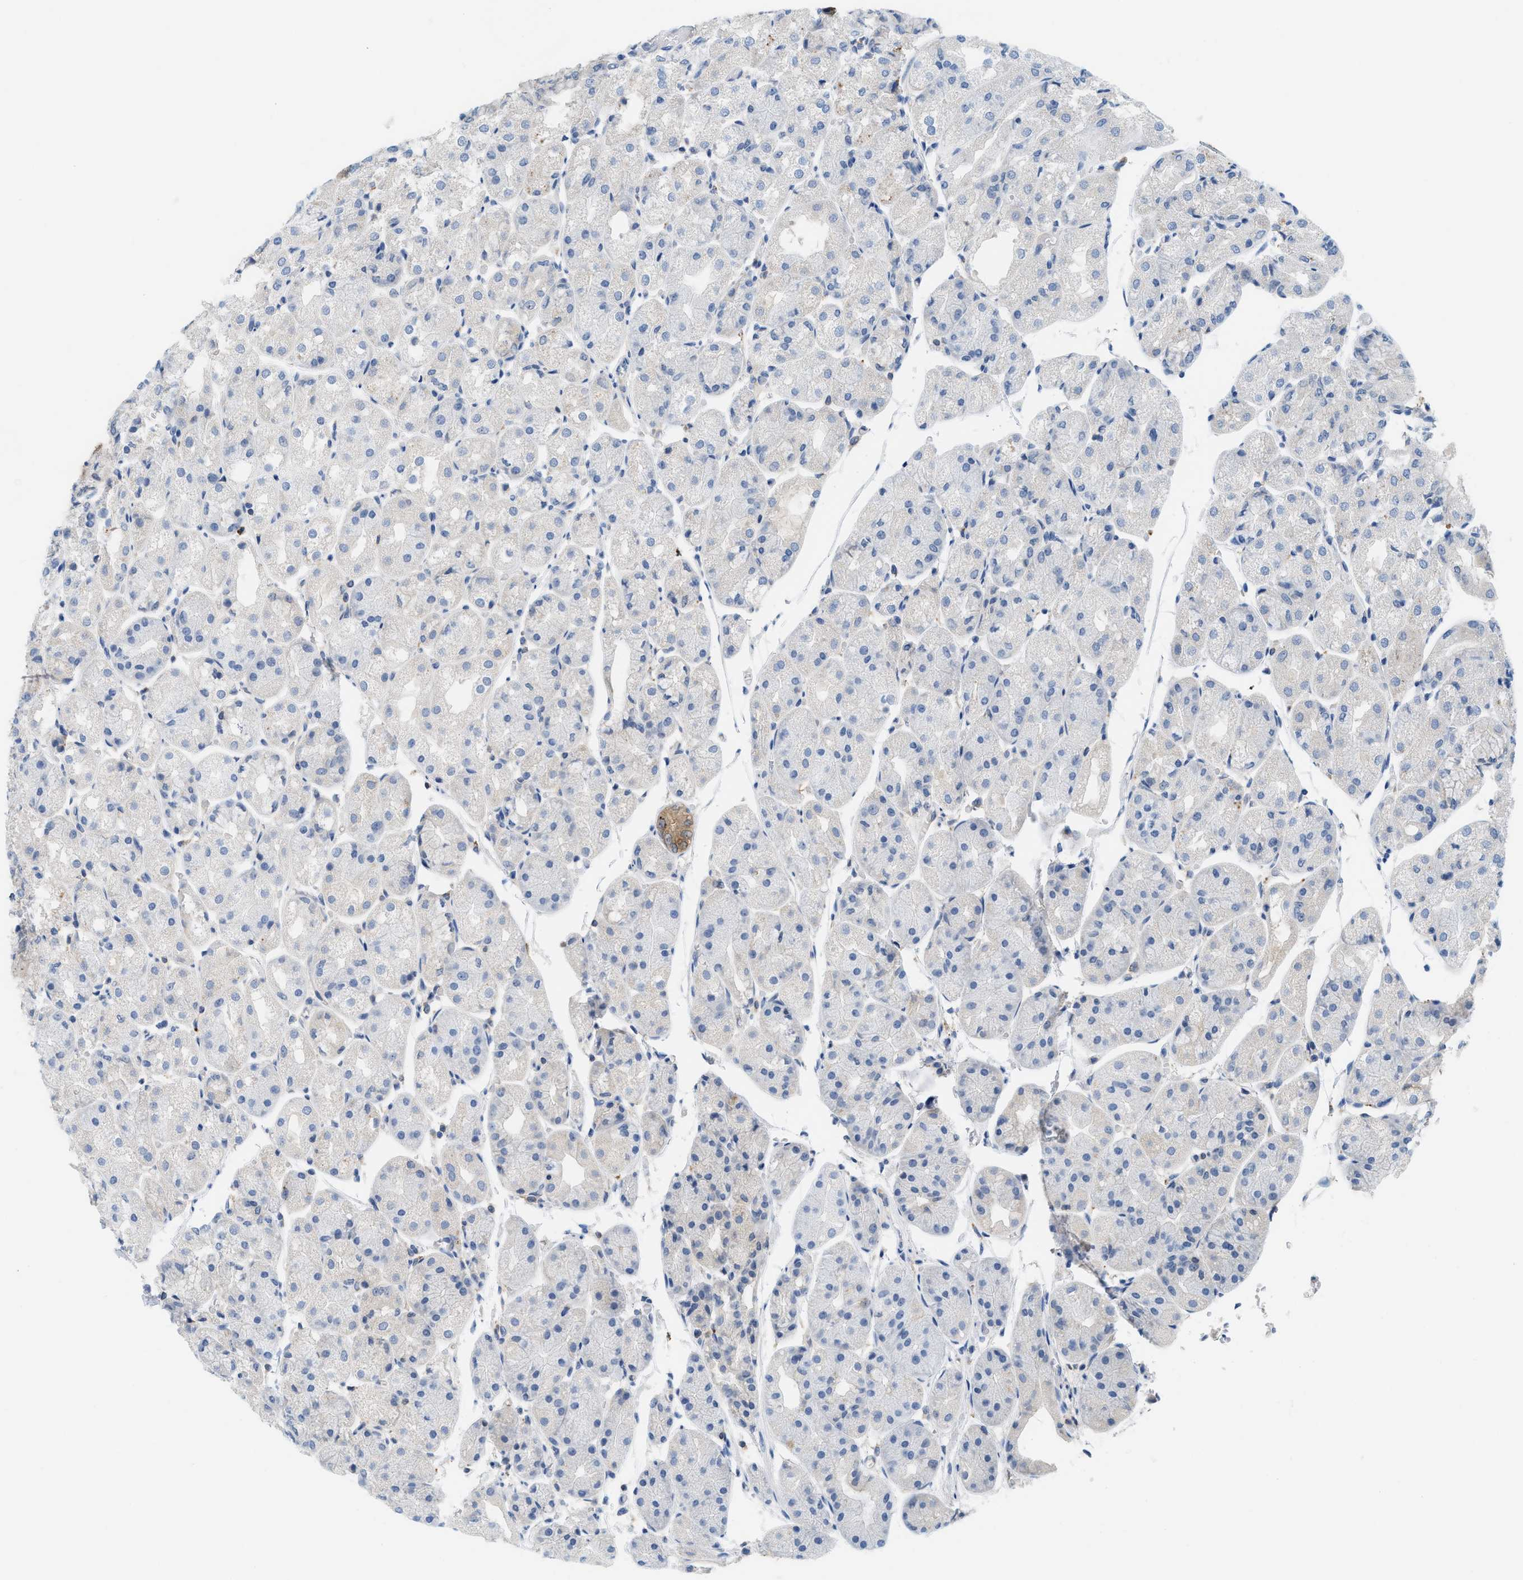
{"staining": {"intensity": "moderate", "quantity": "<25%", "location": "cytoplasmic/membranous"}, "tissue": "stomach", "cell_type": "Glandular cells", "image_type": "normal", "snomed": [{"axis": "morphology", "description": "Normal tissue, NOS"}, {"axis": "topography", "description": "Stomach, upper"}], "caption": "Moderate cytoplasmic/membranous expression for a protein is identified in approximately <25% of glandular cells of benign stomach using IHC.", "gene": "CSTB", "patient": {"sex": "male", "age": 72}}